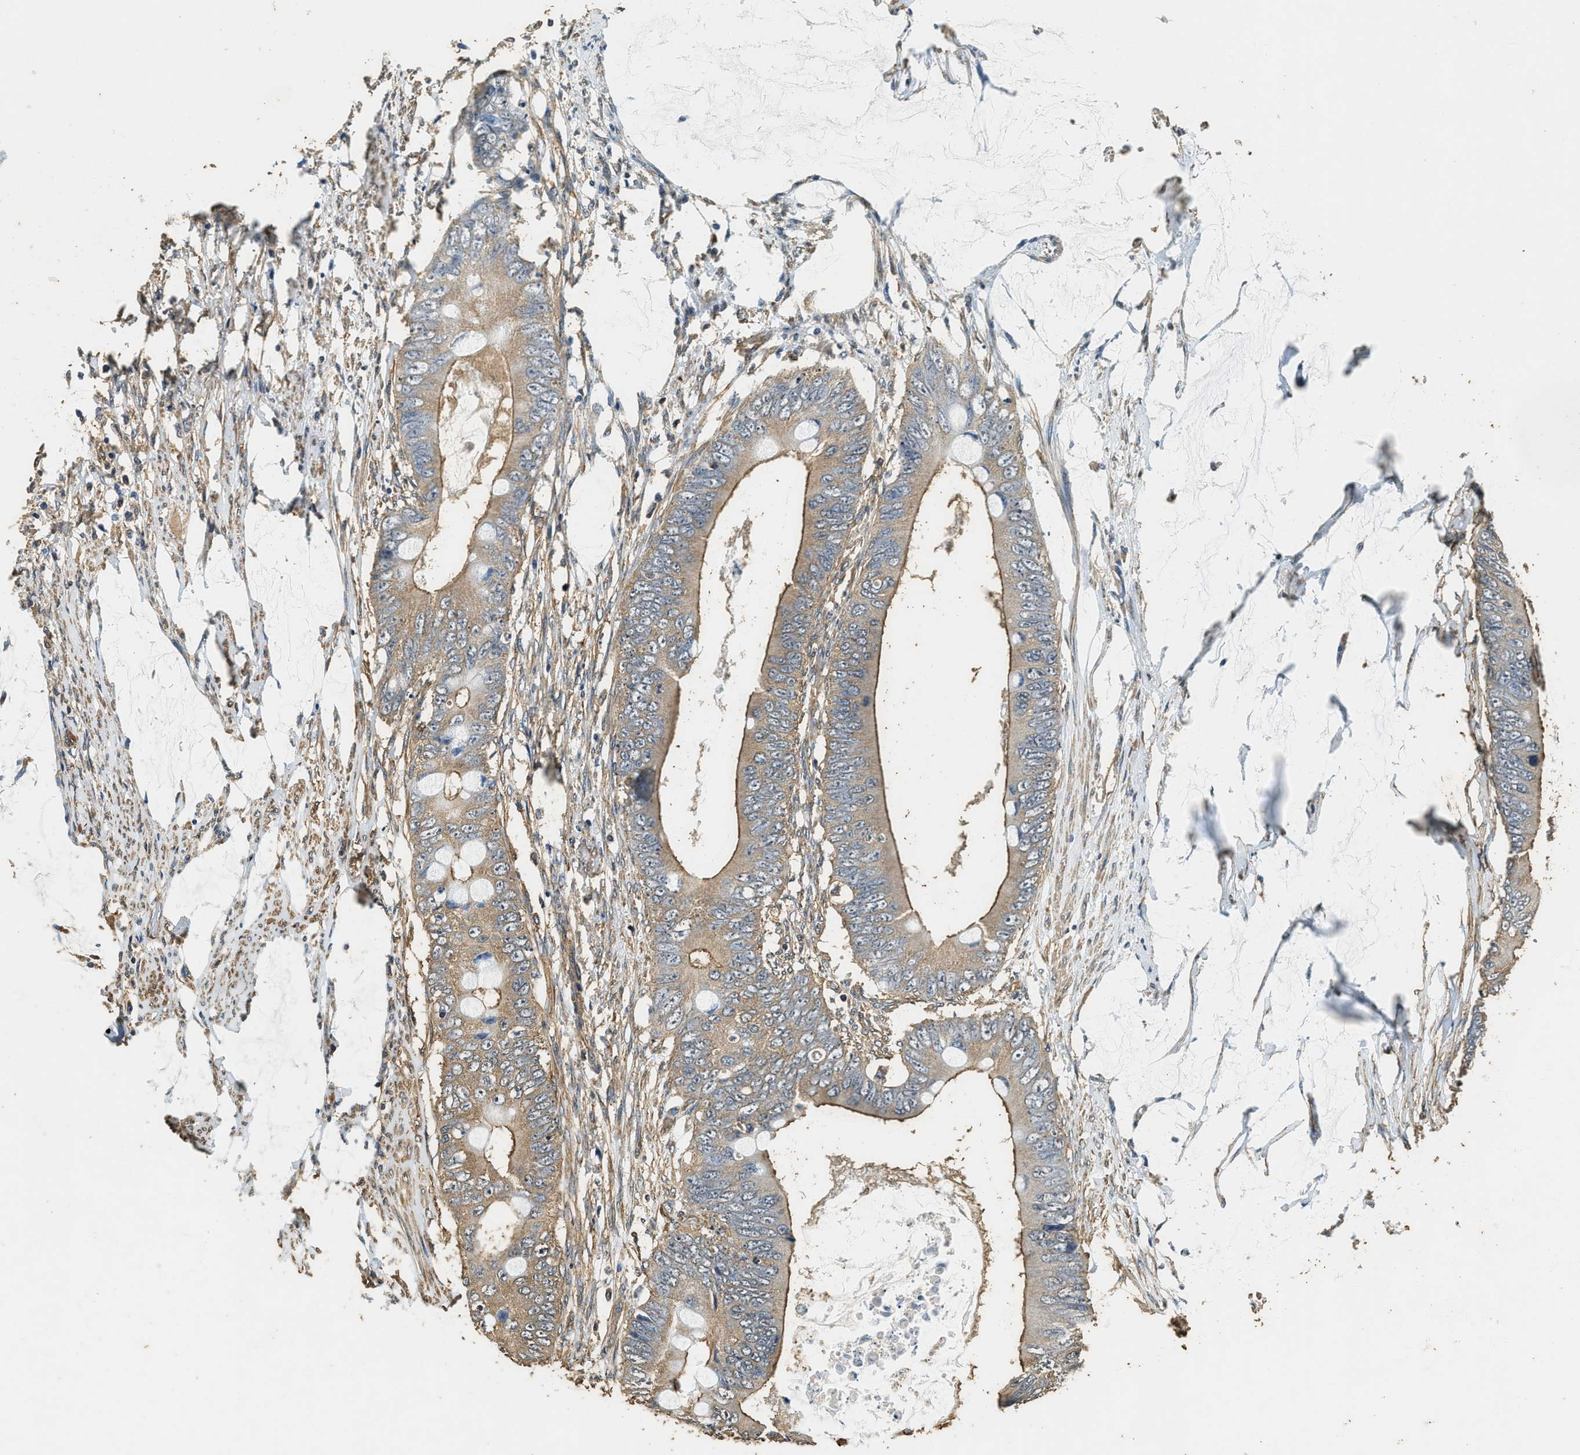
{"staining": {"intensity": "moderate", "quantity": "25%-75%", "location": "cytoplasmic/membranous"}, "tissue": "colorectal cancer", "cell_type": "Tumor cells", "image_type": "cancer", "snomed": [{"axis": "morphology", "description": "Adenocarcinoma, NOS"}, {"axis": "topography", "description": "Rectum"}], "caption": "Immunohistochemistry (IHC) micrograph of neoplastic tissue: human adenocarcinoma (colorectal) stained using IHC shows medium levels of moderate protein expression localized specifically in the cytoplasmic/membranous of tumor cells, appearing as a cytoplasmic/membranous brown color.", "gene": "MIB1", "patient": {"sex": "female", "age": 77}}